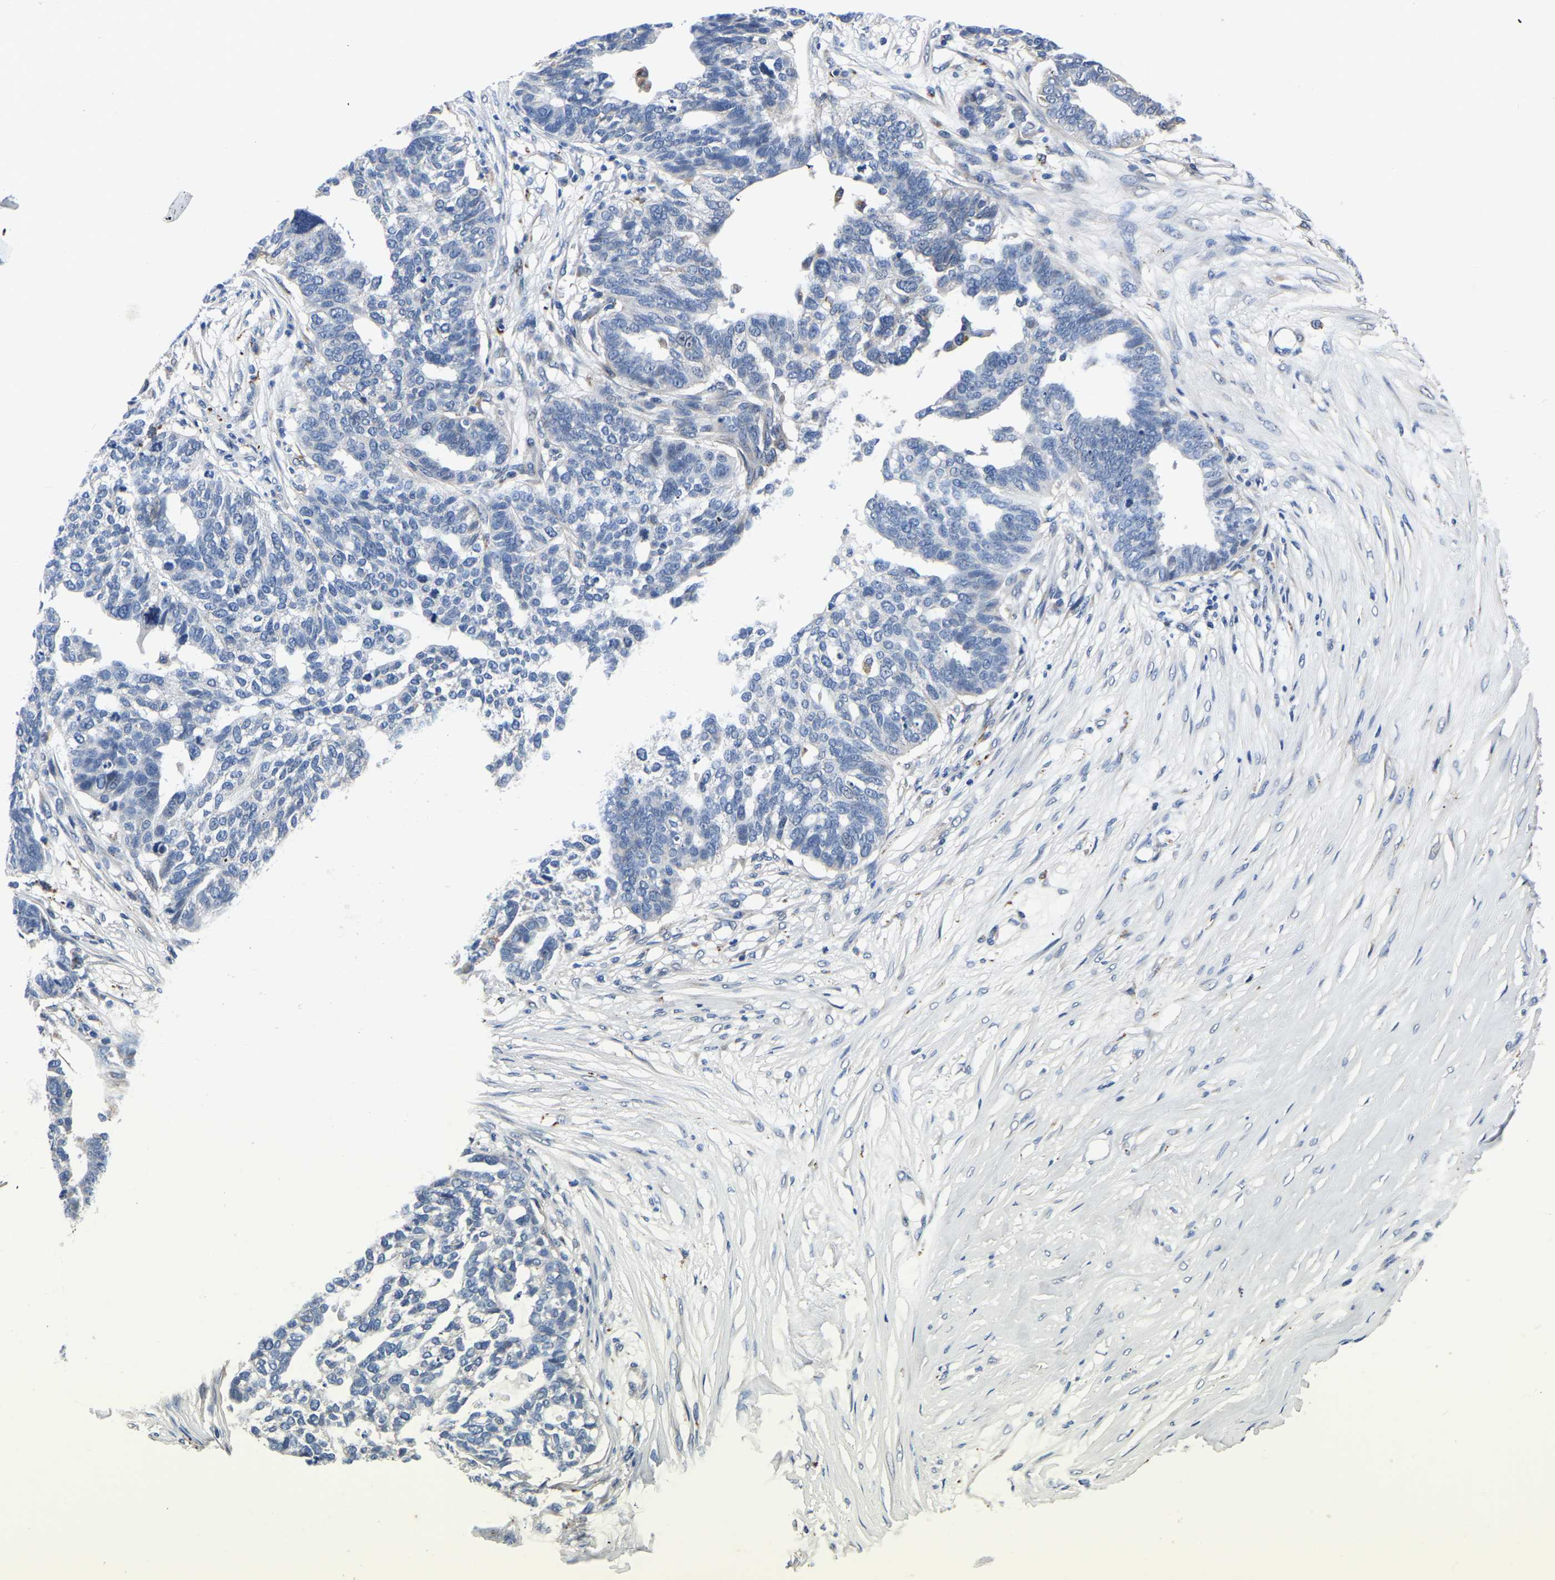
{"staining": {"intensity": "negative", "quantity": "none", "location": "none"}, "tissue": "ovarian cancer", "cell_type": "Tumor cells", "image_type": "cancer", "snomed": [{"axis": "morphology", "description": "Cystadenocarcinoma, serous, NOS"}, {"axis": "topography", "description": "Ovary"}], "caption": "Human ovarian serous cystadenocarcinoma stained for a protein using IHC reveals no staining in tumor cells.", "gene": "PDLIM7", "patient": {"sex": "female", "age": 59}}